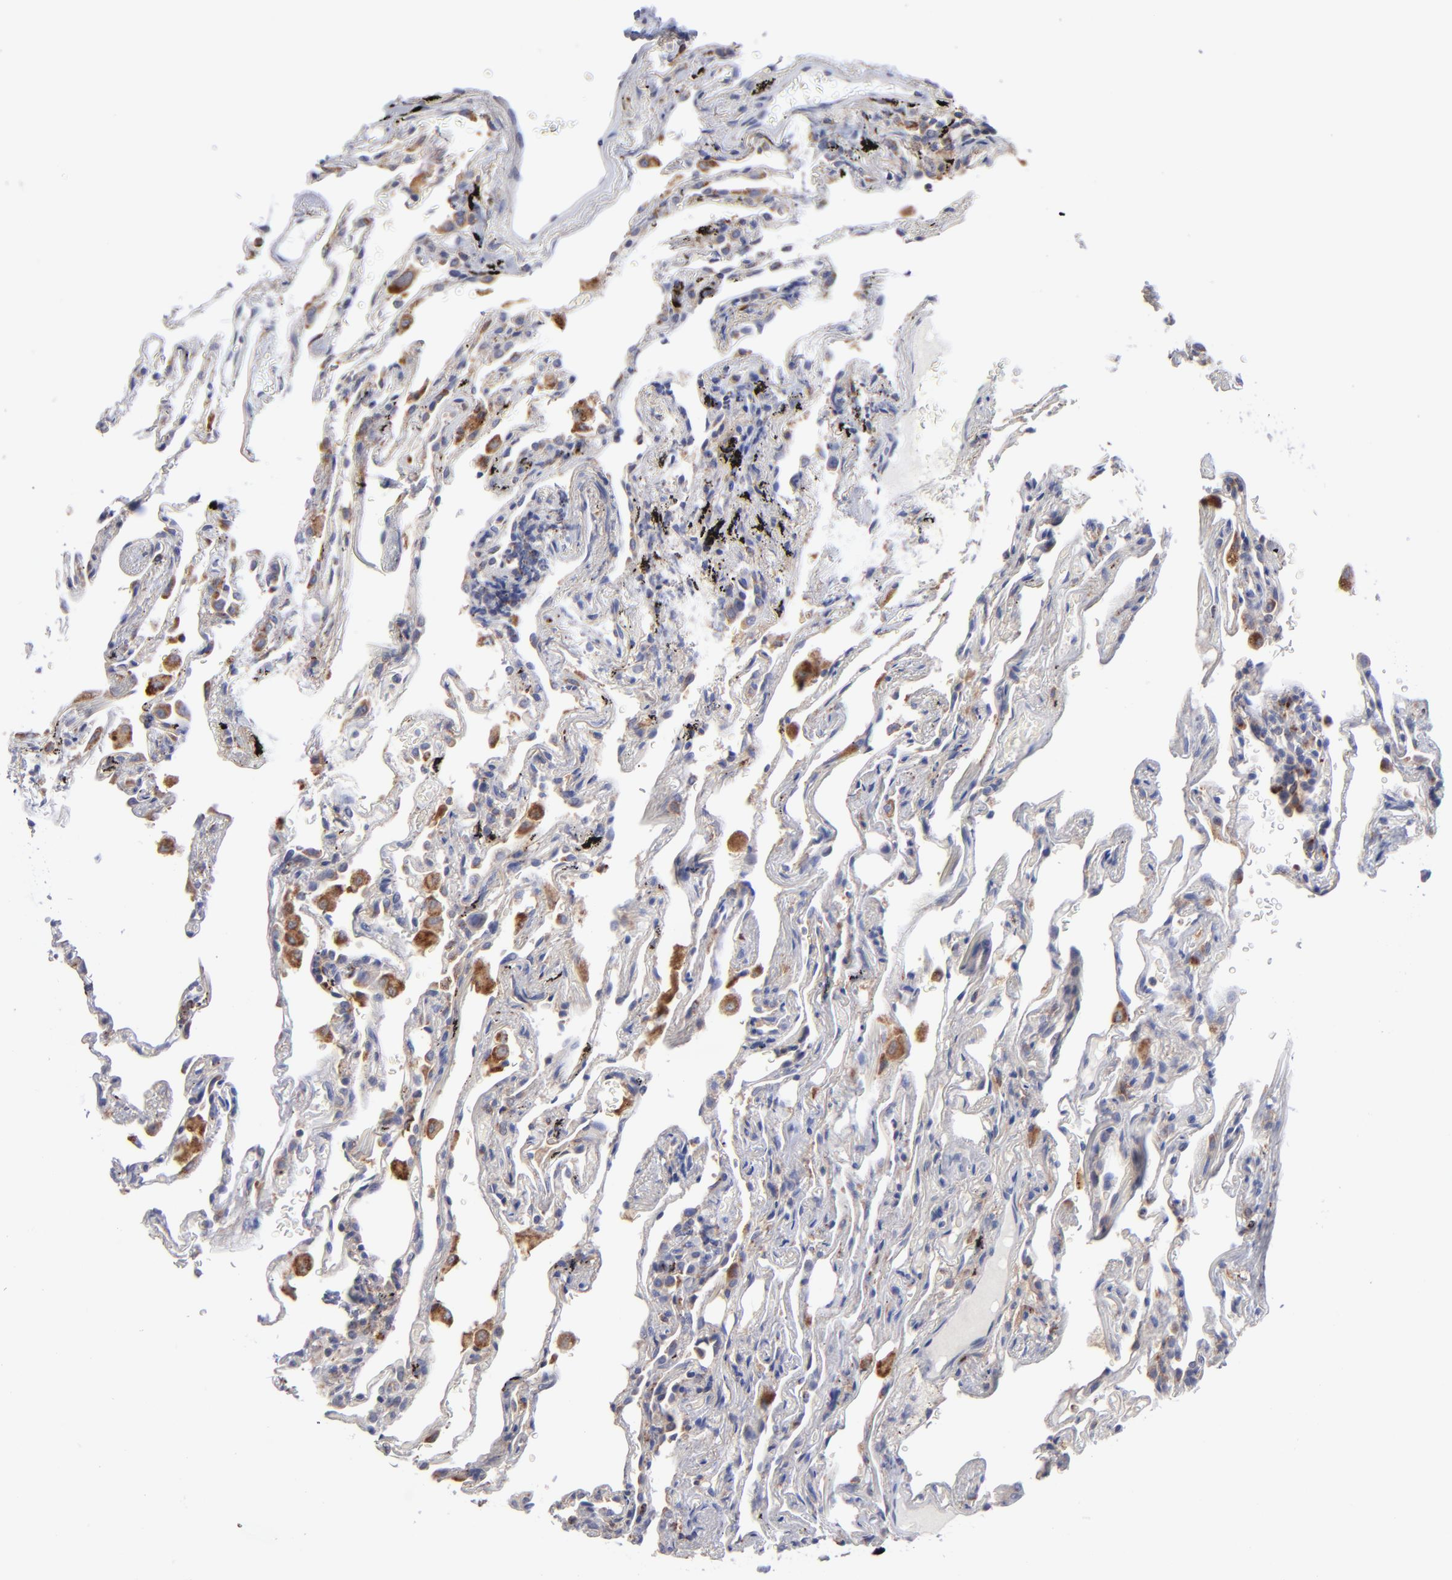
{"staining": {"intensity": "negative", "quantity": "none", "location": "none"}, "tissue": "lung", "cell_type": "Alveolar cells", "image_type": "normal", "snomed": [{"axis": "morphology", "description": "Normal tissue, NOS"}, {"axis": "morphology", "description": "Inflammation, NOS"}, {"axis": "topography", "description": "Lung"}], "caption": "High magnification brightfield microscopy of normal lung stained with DAB (3,3'-diaminobenzidine) (brown) and counterstained with hematoxylin (blue): alveolar cells show no significant positivity. The staining was performed using DAB to visualize the protein expression in brown, while the nuclei were stained in blue with hematoxylin (Magnification: 20x).", "gene": "RRAGA", "patient": {"sex": "male", "age": 69}}